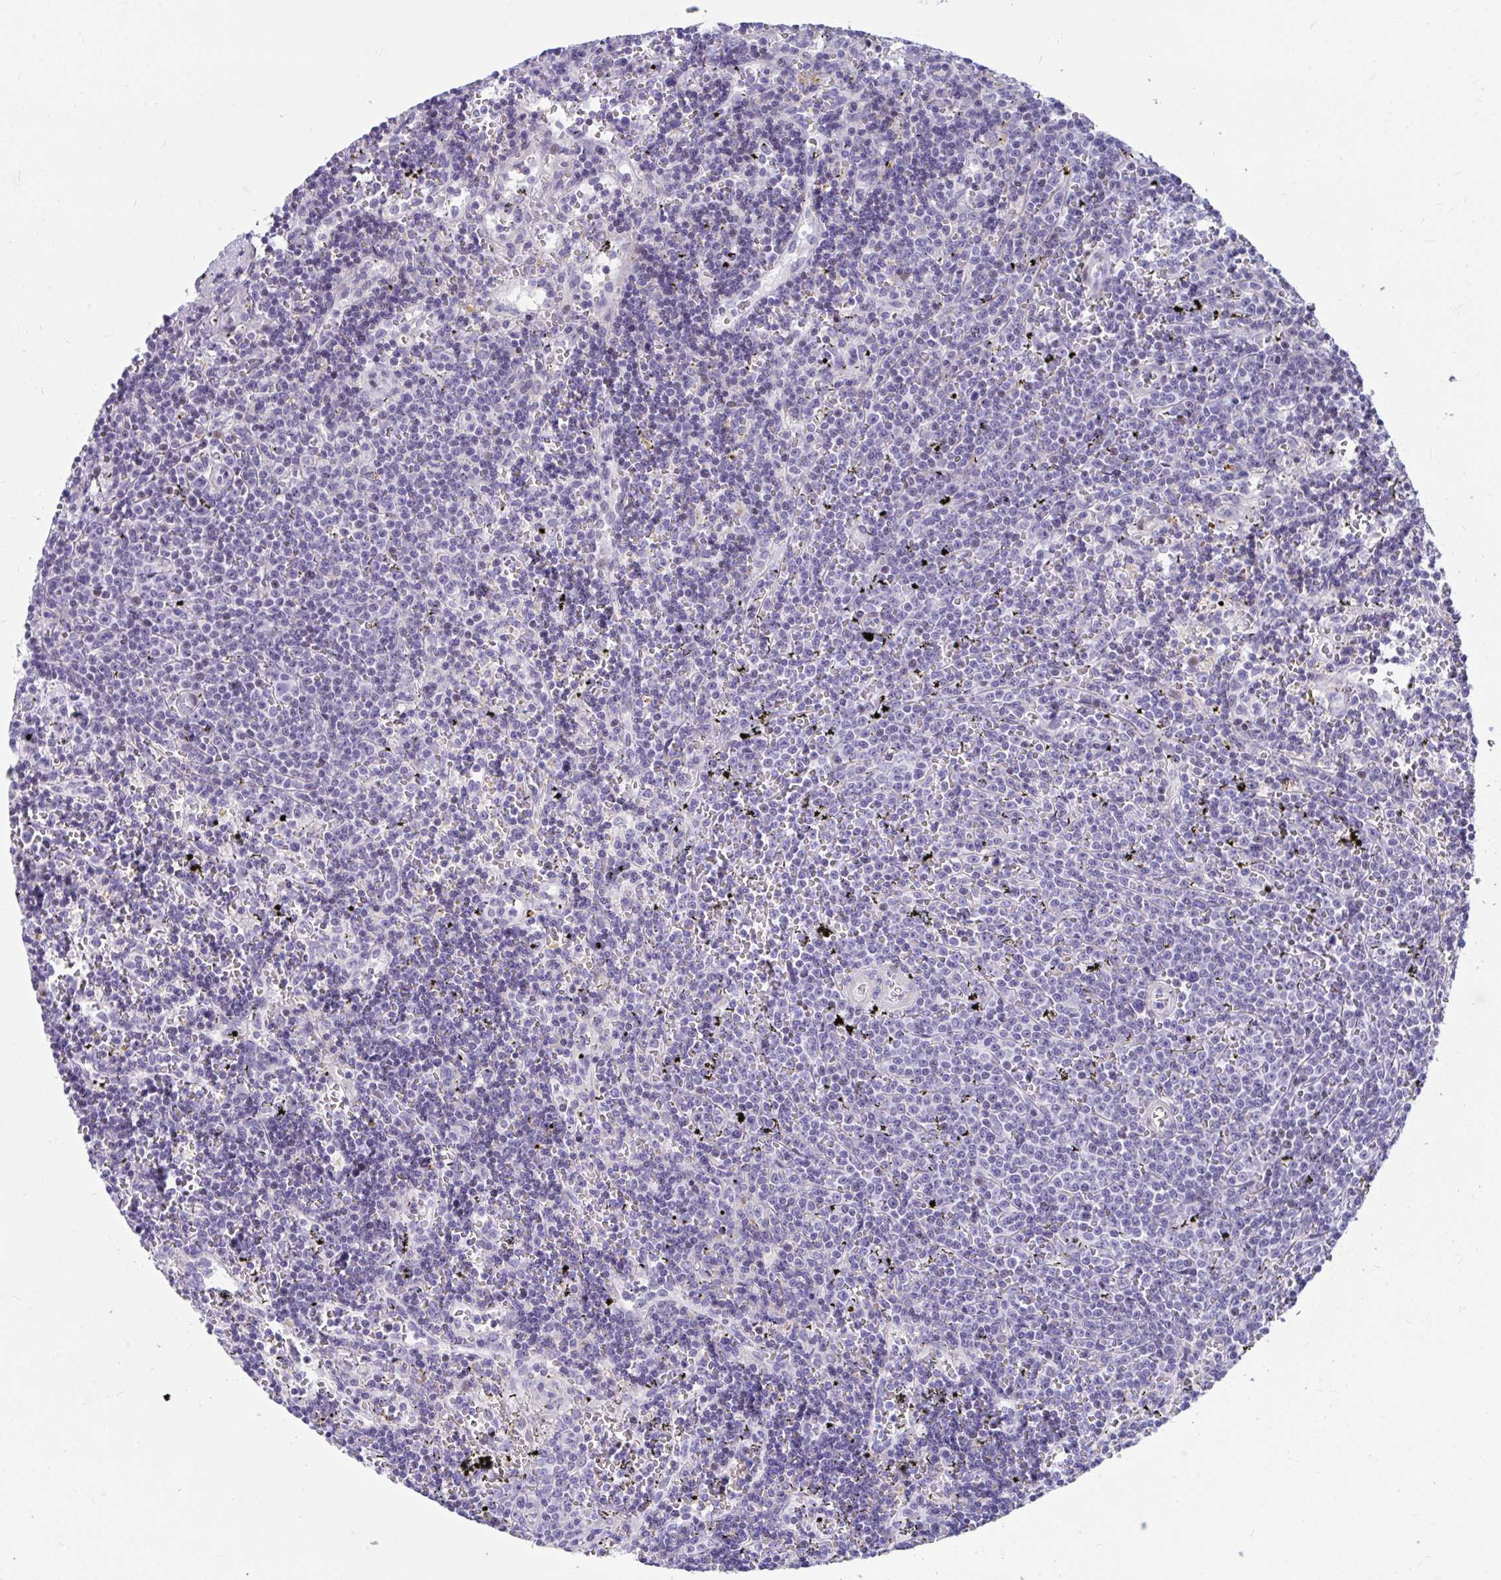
{"staining": {"intensity": "negative", "quantity": "none", "location": "none"}, "tissue": "lymphoma", "cell_type": "Tumor cells", "image_type": "cancer", "snomed": [{"axis": "morphology", "description": "Malignant lymphoma, non-Hodgkin's type, Low grade"}, {"axis": "topography", "description": "Spleen"}], "caption": "This is an immunohistochemistry (IHC) histopathology image of malignant lymphoma, non-Hodgkin's type (low-grade). There is no staining in tumor cells.", "gene": "ISL1", "patient": {"sex": "male", "age": 60}}